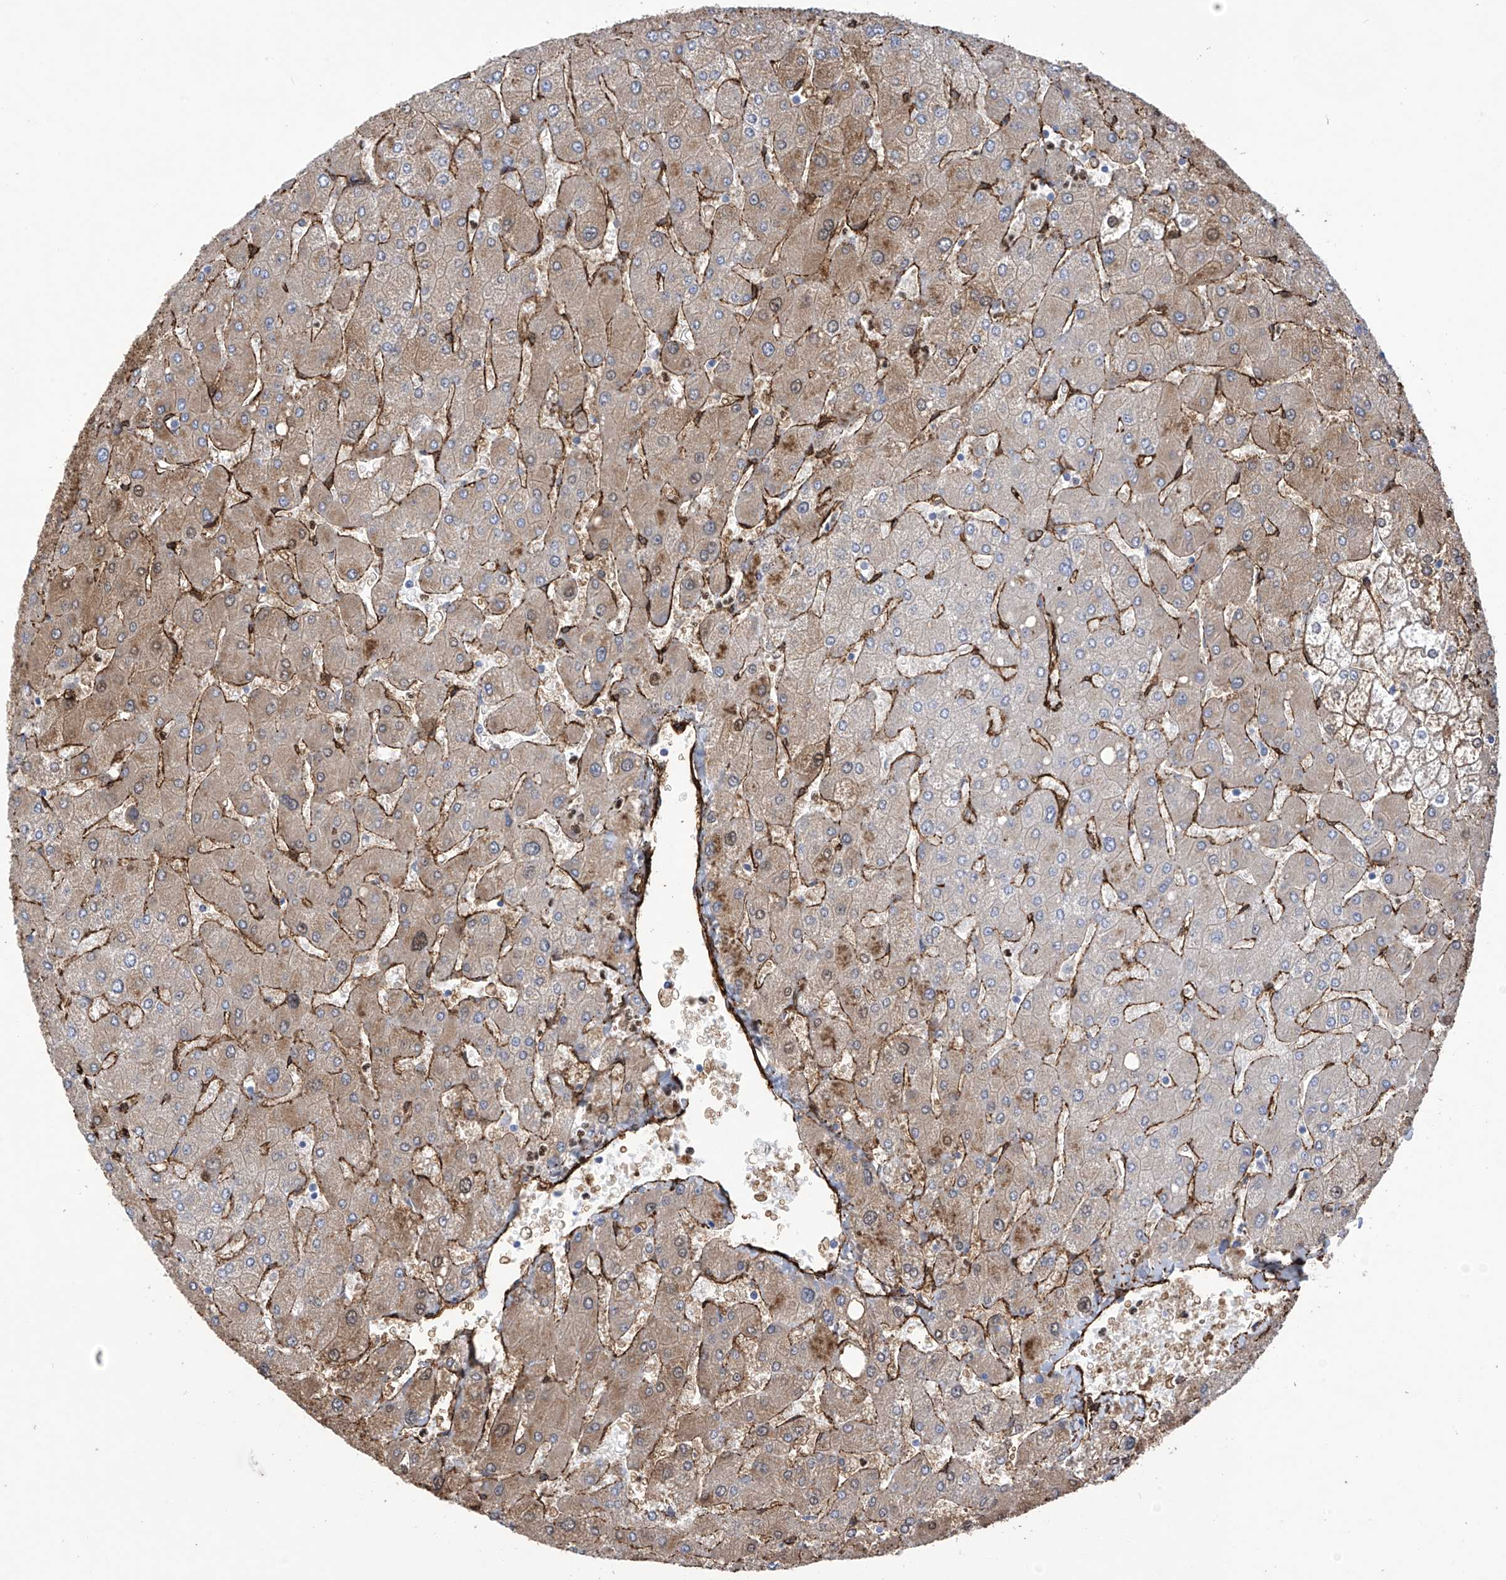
{"staining": {"intensity": "moderate", "quantity": ">75%", "location": "cytoplasmic/membranous"}, "tissue": "liver", "cell_type": "Cholangiocytes", "image_type": "normal", "snomed": [{"axis": "morphology", "description": "Normal tissue, NOS"}, {"axis": "topography", "description": "Liver"}], "caption": "Immunohistochemical staining of unremarkable human liver demonstrates moderate cytoplasmic/membranous protein positivity in approximately >75% of cholangiocytes.", "gene": "UBTD1", "patient": {"sex": "male", "age": 55}}